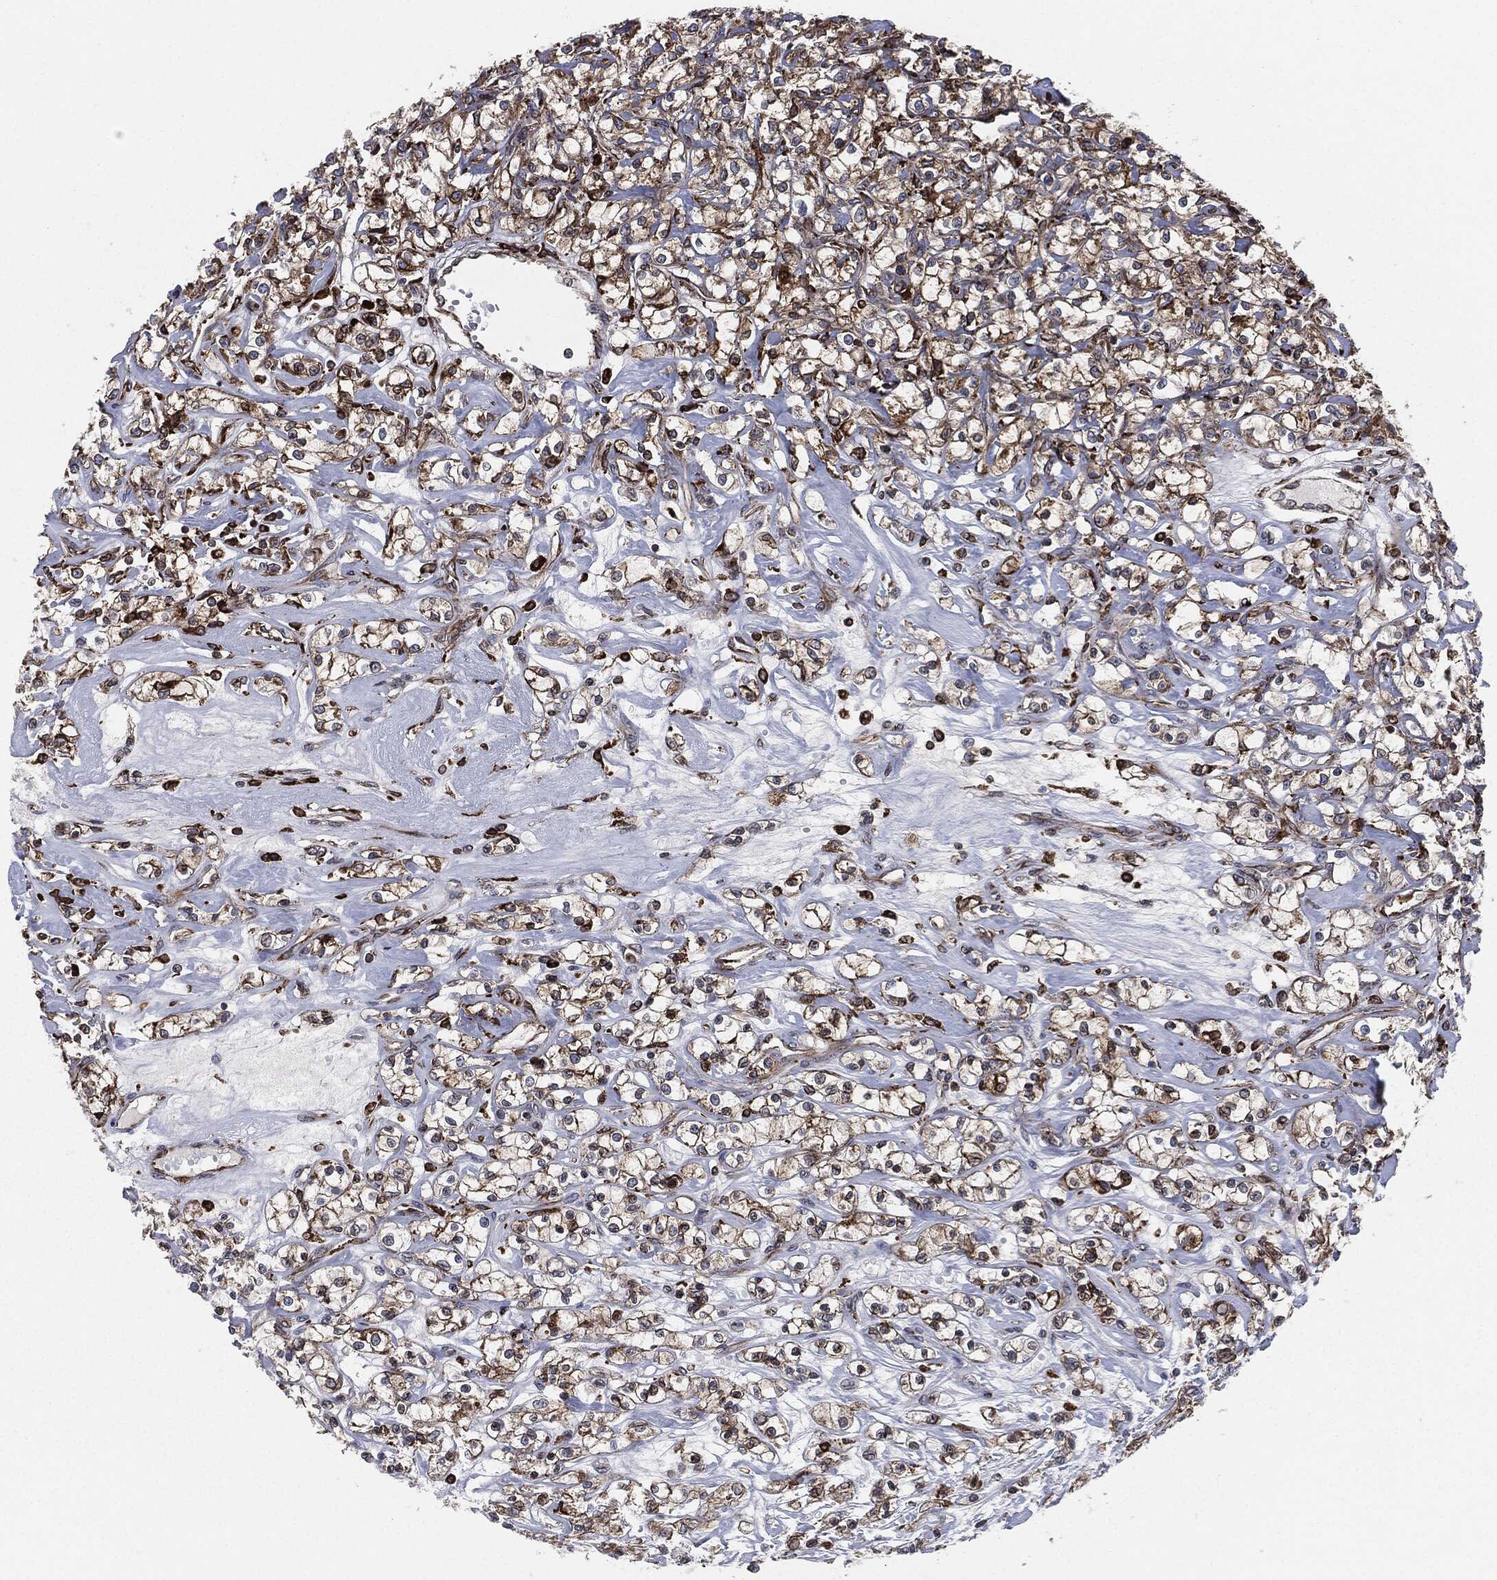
{"staining": {"intensity": "moderate", "quantity": "25%-75%", "location": "cytoplasmic/membranous"}, "tissue": "renal cancer", "cell_type": "Tumor cells", "image_type": "cancer", "snomed": [{"axis": "morphology", "description": "Adenocarcinoma, NOS"}, {"axis": "topography", "description": "Kidney"}], "caption": "Renal cancer (adenocarcinoma) stained with IHC reveals moderate cytoplasmic/membranous staining in about 25%-75% of tumor cells. The protein is shown in brown color, while the nuclei are stained blue.", "gene": "CALR", "patient": {"sex": "female", "age": 59}}